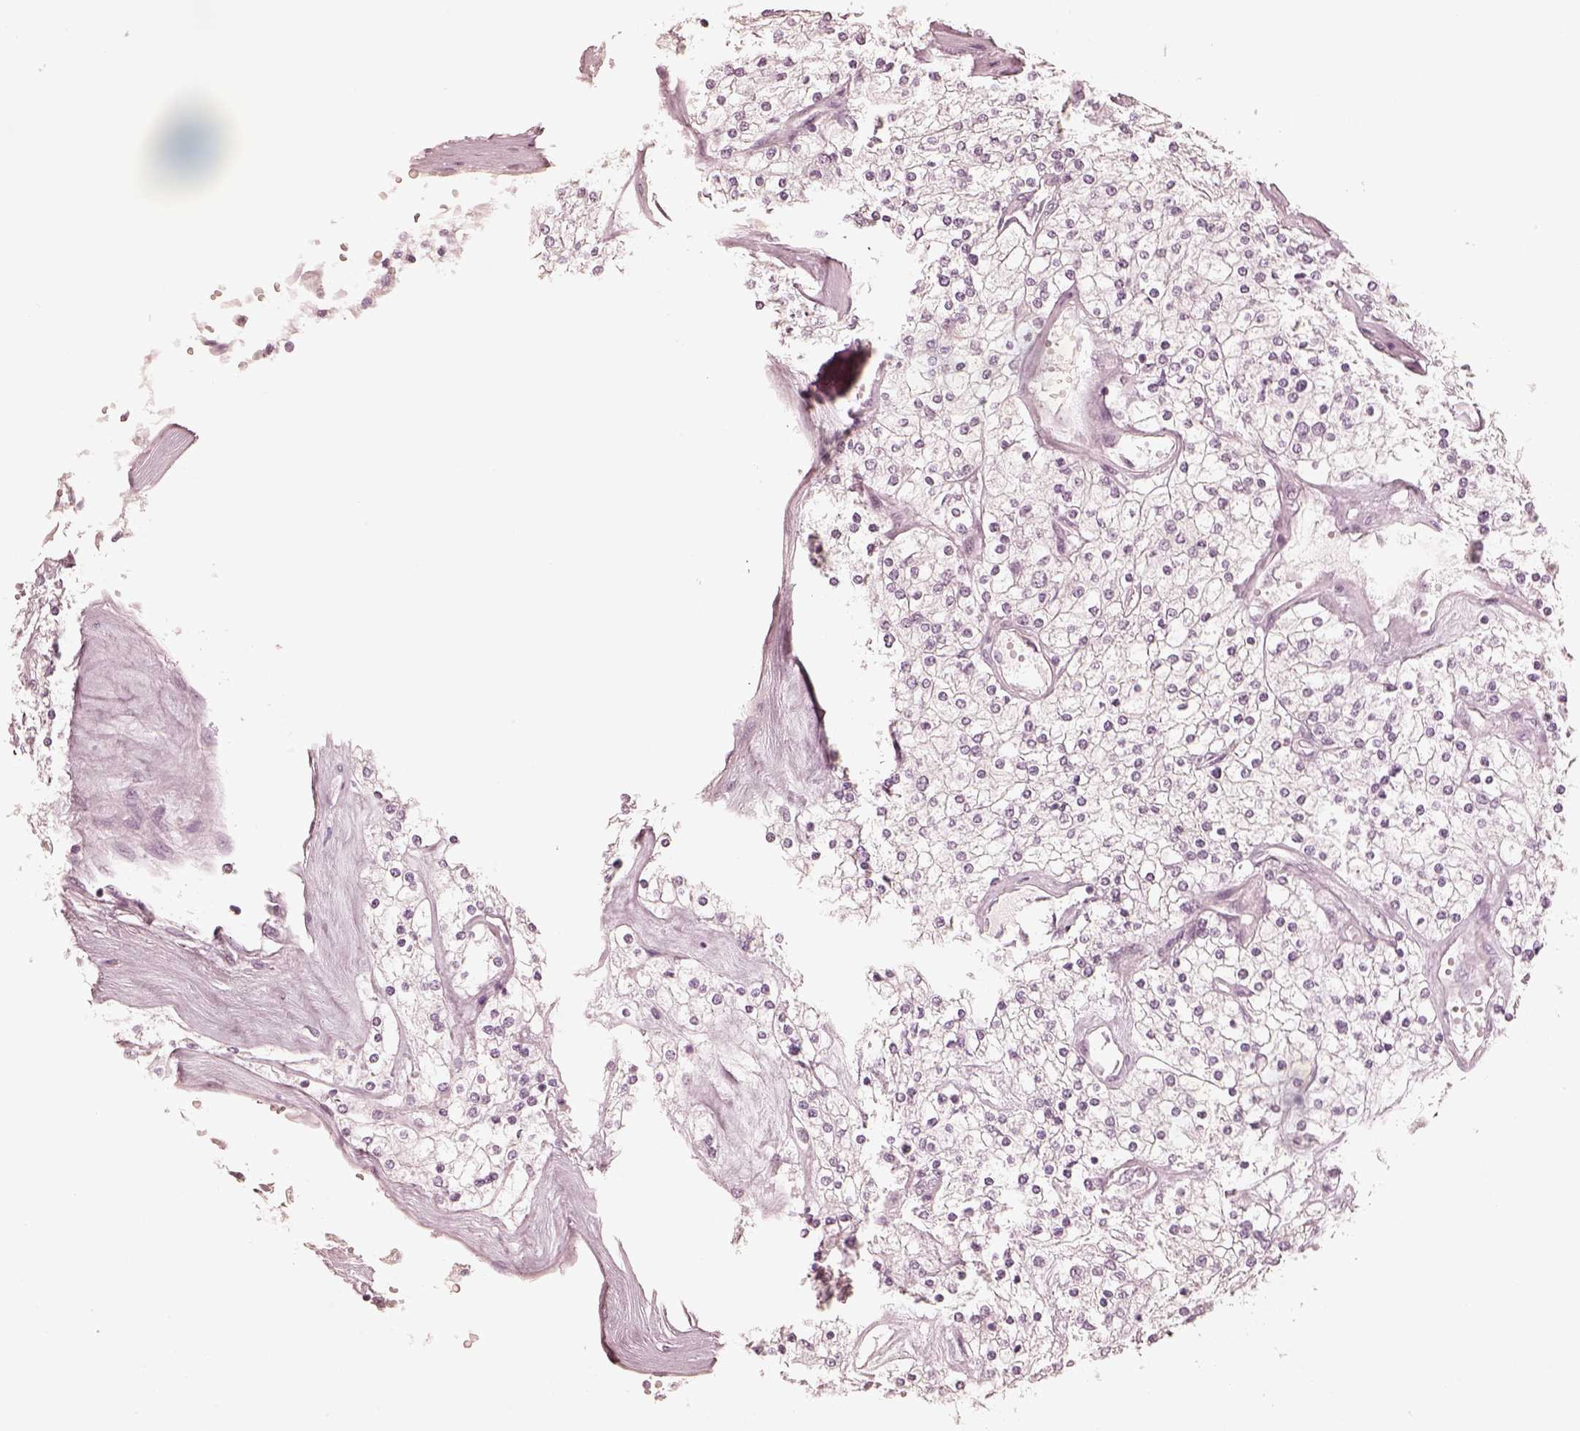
{"staining": {"intensity": "negative", "quantity": "none", "location": "none"}, "tissue": "renal cancer", "cell_type": "Tumor cells", "image_type": "cancer", "snomed": [{"axis": "morphology", "description": "Adenocarcinoma, NOS"}, {"axis": "topography", "description": "Kidney"}], "caption": "DAB immunohistochemical staining of human renal adenocarcinoma reveals no significant expression in tumor cells. (Brightfield microscopy of DAB (3,3'-diaminobenzidine) immunohistochemistry (IHC) at high magnification).", "gene": "CALR3", "patient": {"sex": "male", "age": 80}}